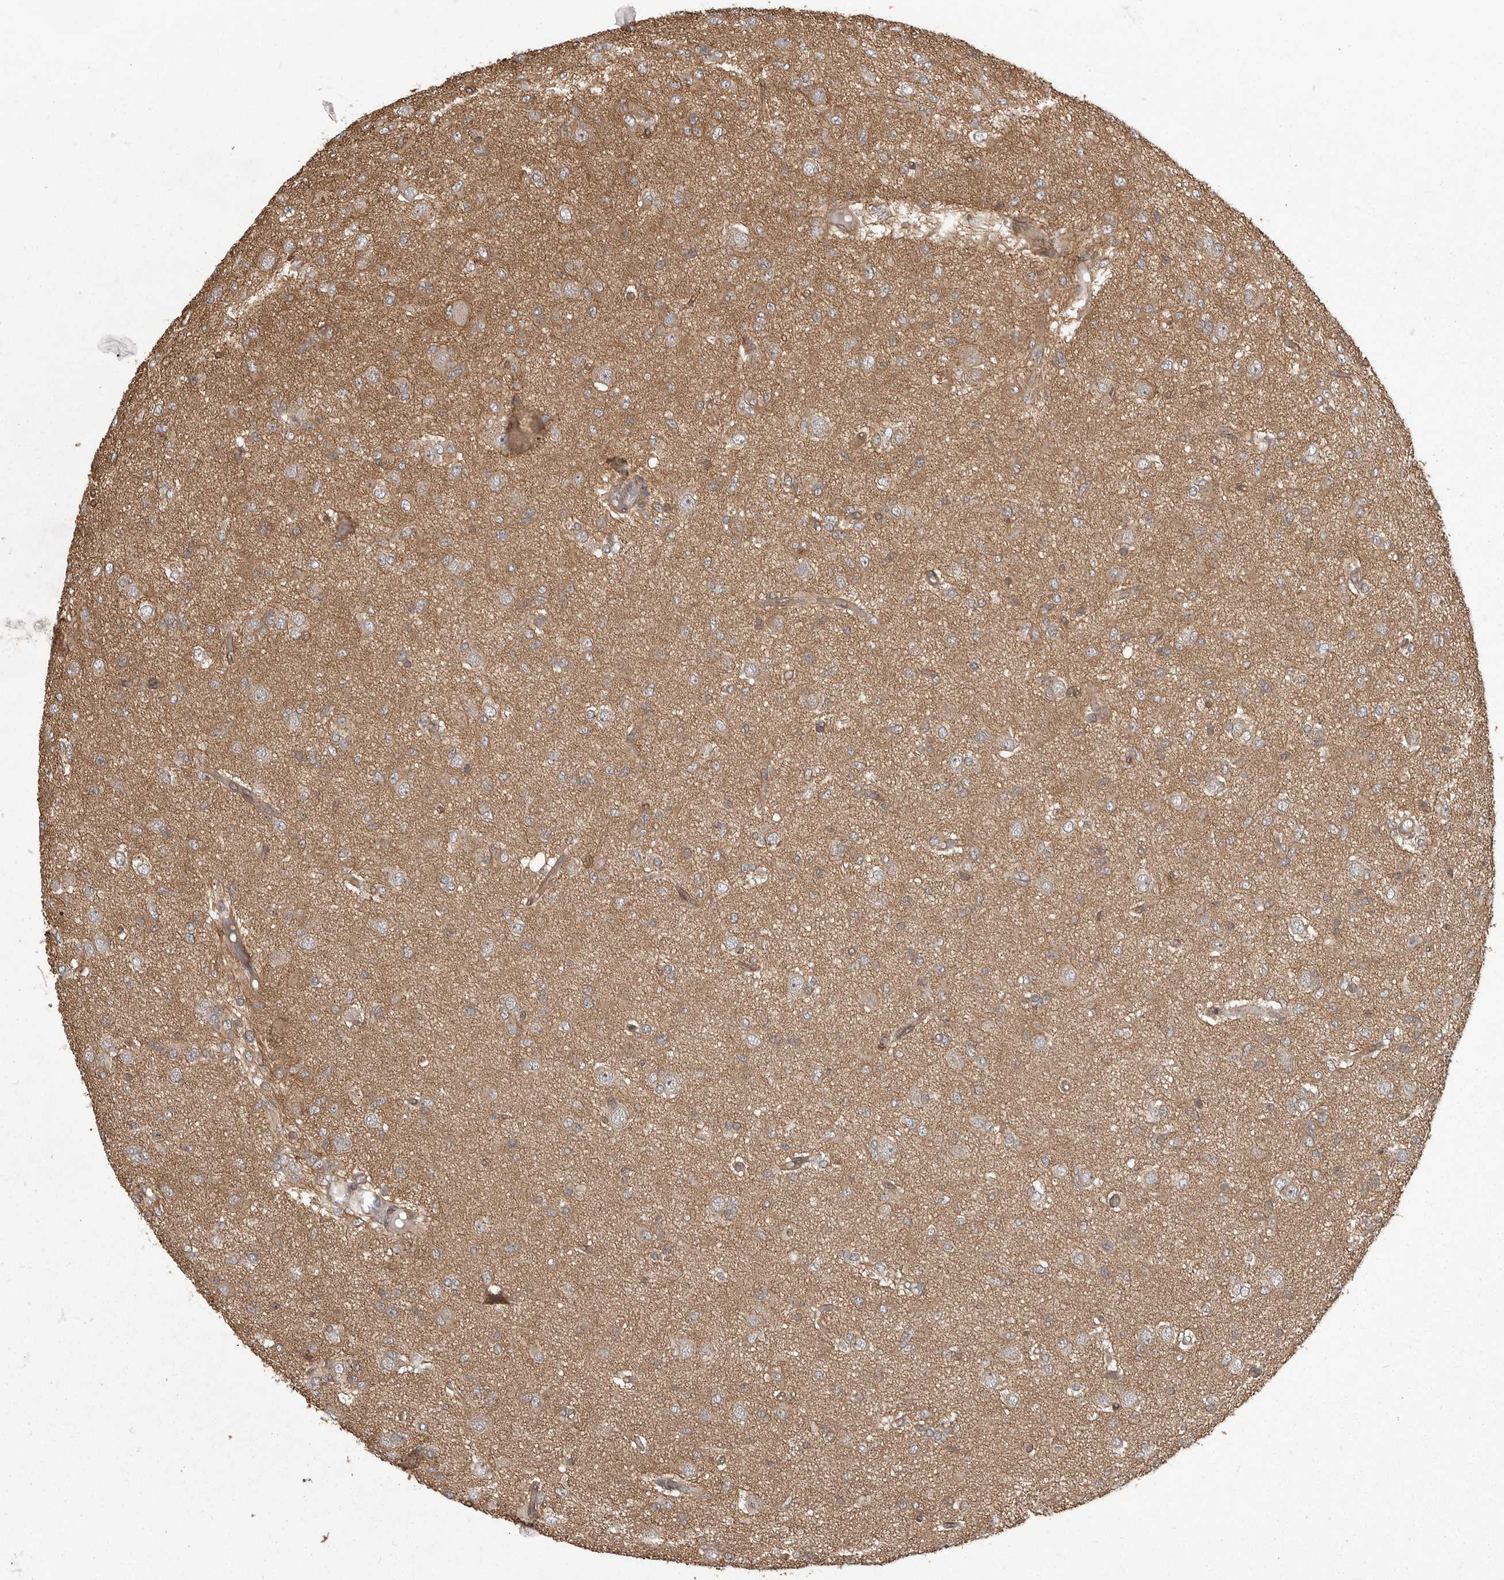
{"staining": {"intensity": "moderate", "quantity": ">75%", "location": "cytoplasmic/membranous"}, "tissue": "glioma", "cell_type": "Tumor cells", "image_type": "cancer", "snomed": [{"axis": "morphology", "description": "Glioma, malignant, High grade"}, {"axis": "topography", "description": "Brain"}], "caption": "Immunohistochemical staining of glioma displays medium levels of moderate cytoplasmic/membranous expression in about >75% of tumor cells. (DAB IHC with brightfield microscopy, high magnification).", "gene": "DNAJC8", "patient": {"sex": "female", "age": 59}}